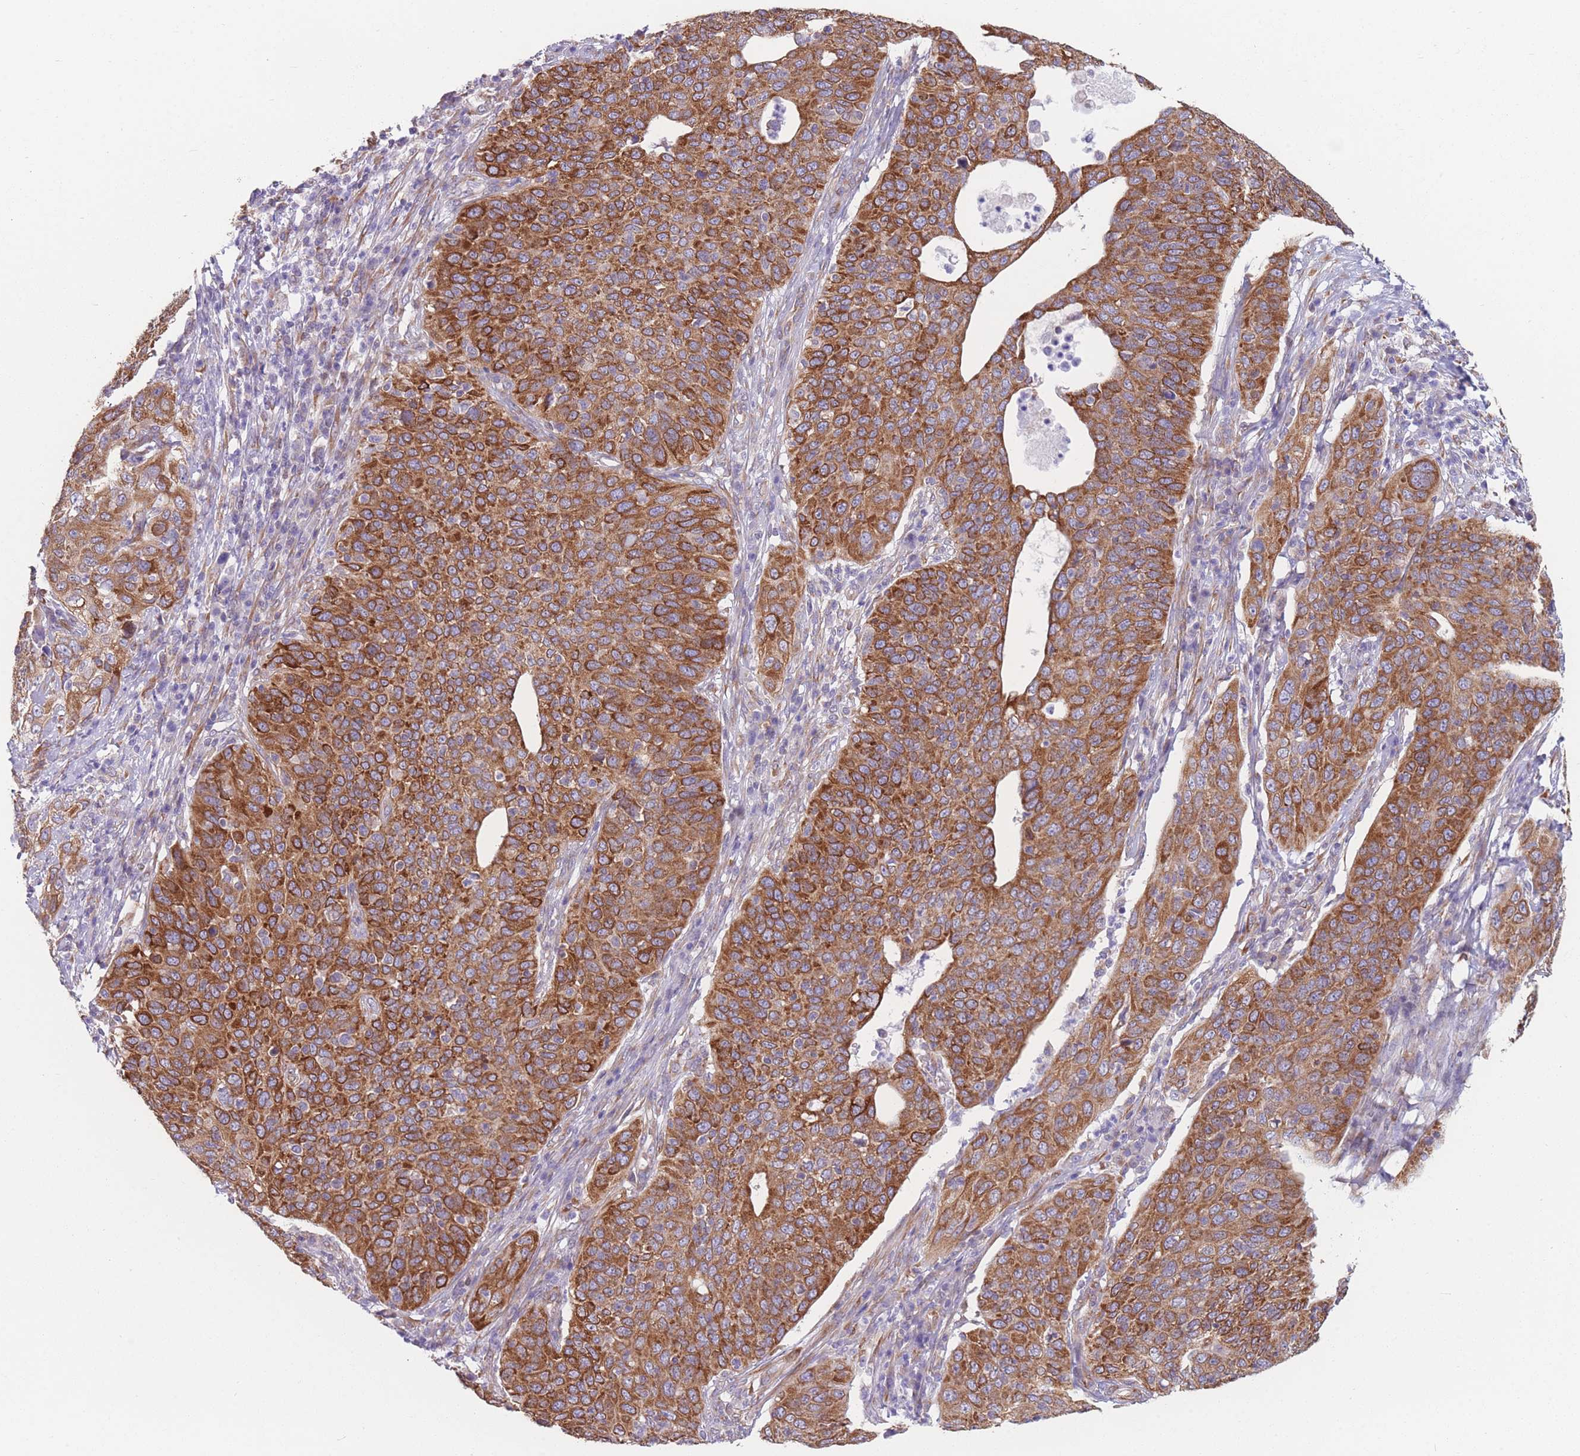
{"staining": {"intensity": "strong", "quantity": ">75%", "location": "cytoplasmic/membranous"}, "tissue": "cervical cancer", "cell_type": "Tumor cells", "image_type": "cancer", "snomed": [{"axis": "morphology", "description": "Squamous cell carcinoma, NOS"}, {"axis": "topography", "description": "Cervix"}], "caption": "An image showing strong cytoplasmic/membranous positivity in about >75% of tumor cells in squamous cell carcinoma (cervical), as visualized by brown immunohistochemical staining.", "gene": "AK9", "patient": {"sex": "female", "age": 36}}